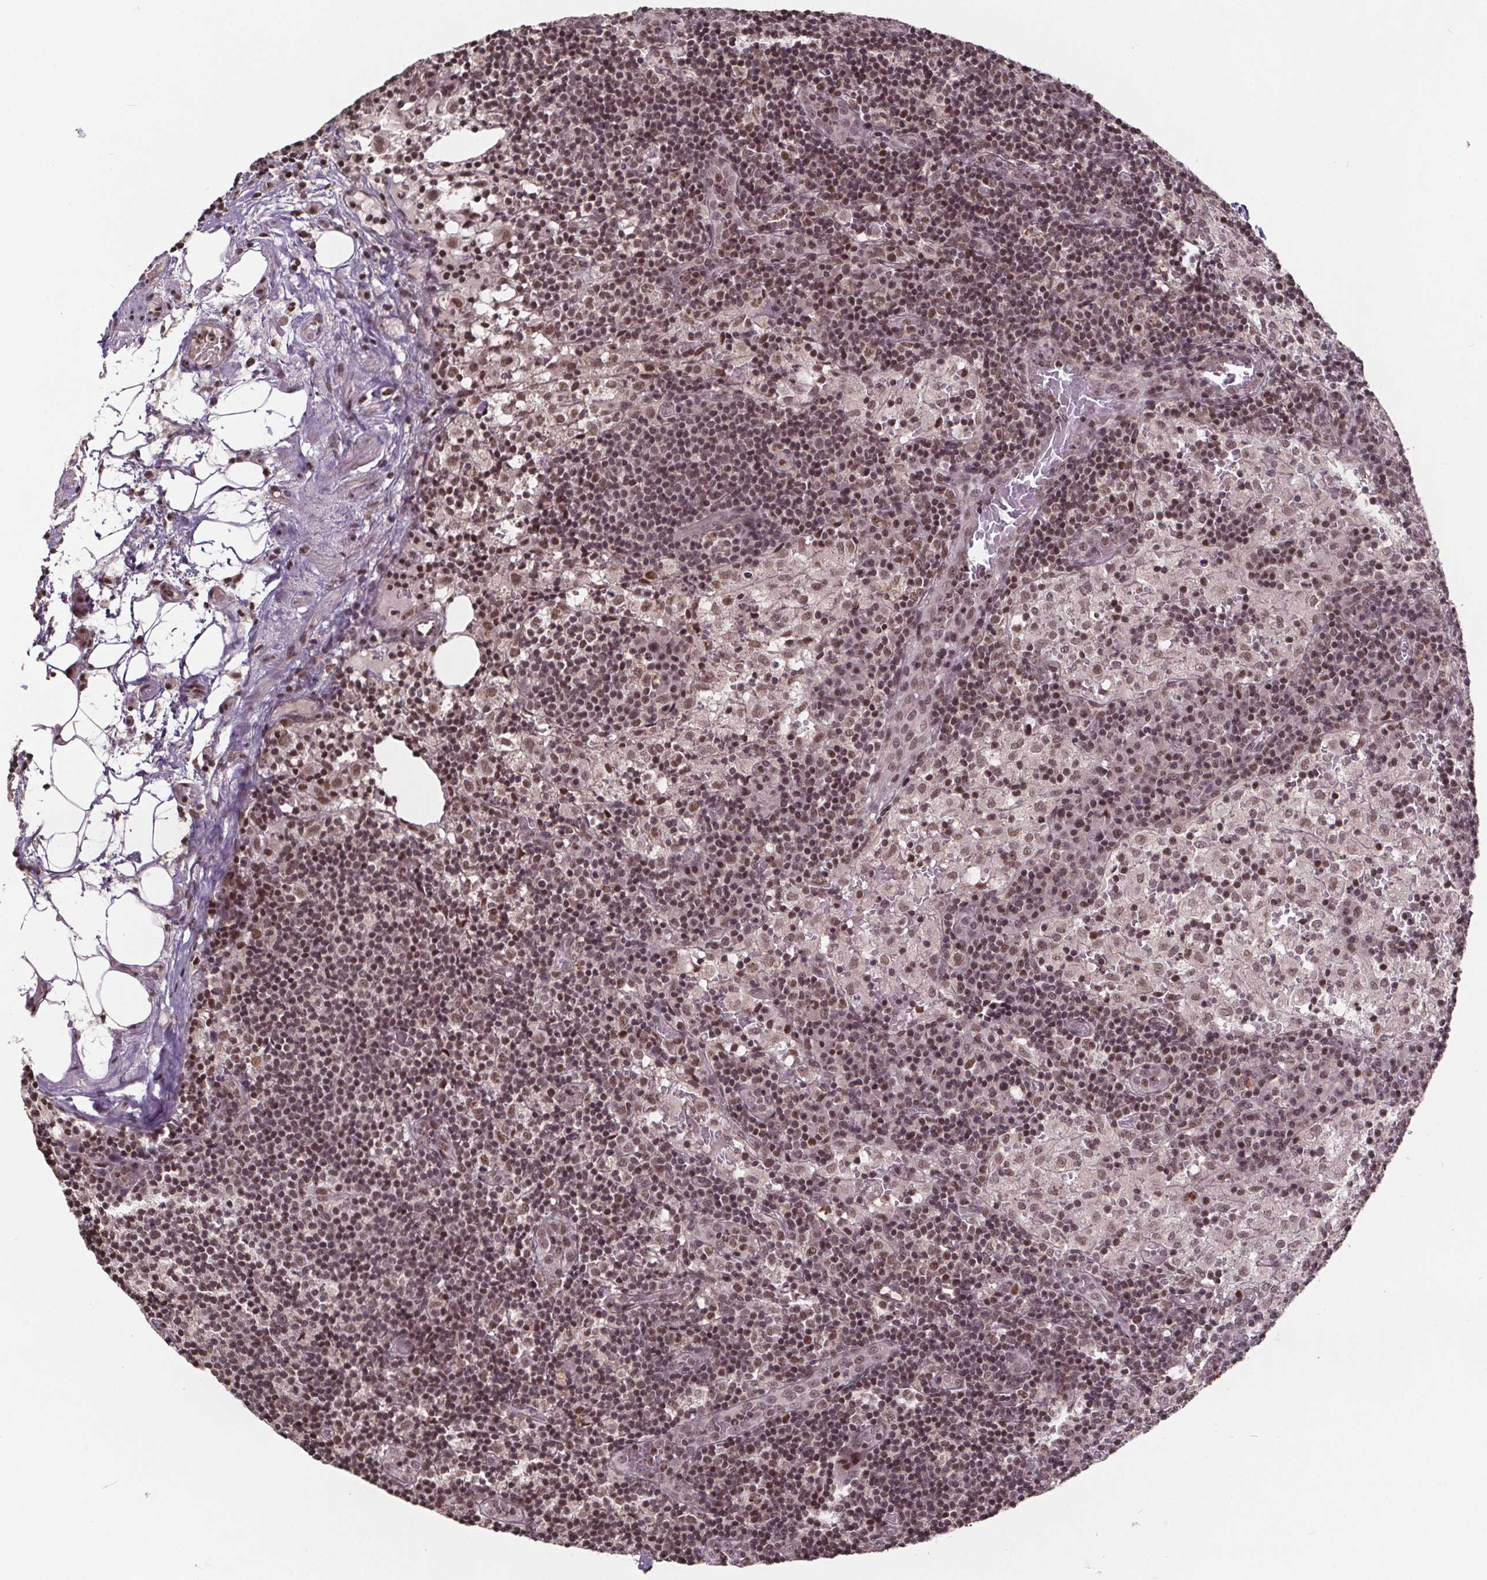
{"staining": {"intensity": "moderate", "quantity": "25%-75%", "location": "nuclear"}, "tissue": "lymph node", "cell_type": "Non-germinal center cells", "image_type": "normal", "snomed": [{"axis": "morphology", "description": "Normal tissue, NOS"}, {"axis": "topography", "description": "Lymph node"}], "caption": "Immunohistochemical staining of normal human lymph node demonstrates 25%-75% levels of moderate nuclear protein expression in approximately 25%-75% of non-germinal center cells.", "gene": "JARID2", "patient": {"sex": "male", "age": 62}}